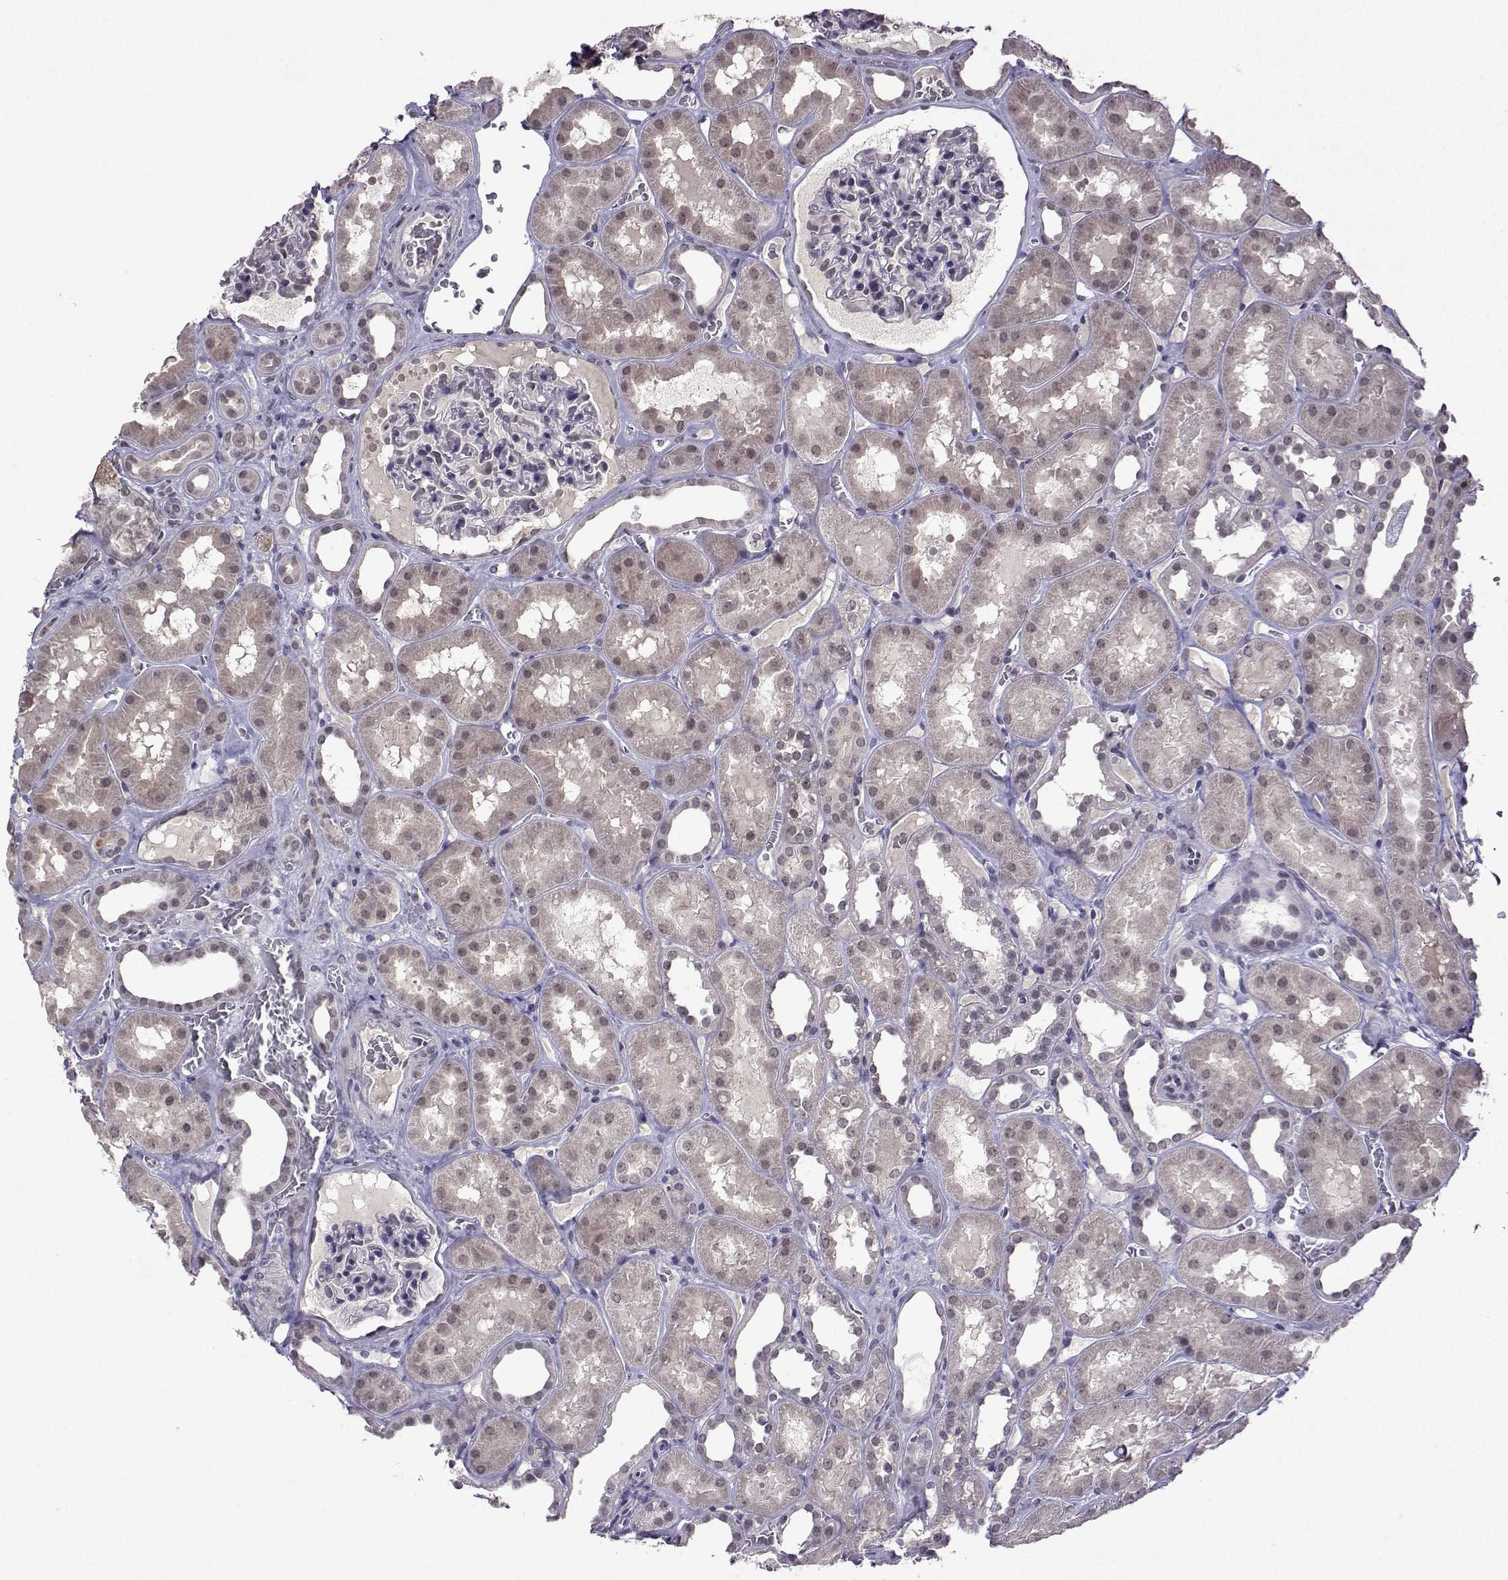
{"staining": {"intensity": "negative", "quantity": "none", "location": "none"}, "tissue": "kidney", "cell_type": "Cells in glomeruli", "image_type": "normal", "snomed": [{"axis": "morphology", "description": "Normal tissue, NOS"}, {"axis": "topography", "description": "Kidney"}], "caption": "An immunohistochemistry image of unremarkable kidney is shown. There is no staining in cells in glomeruli of kidney. (DAB IHC with hematoxylin counter stain).", "gene": "CCL28", "patient": {"sex": "female", "age": 41}}